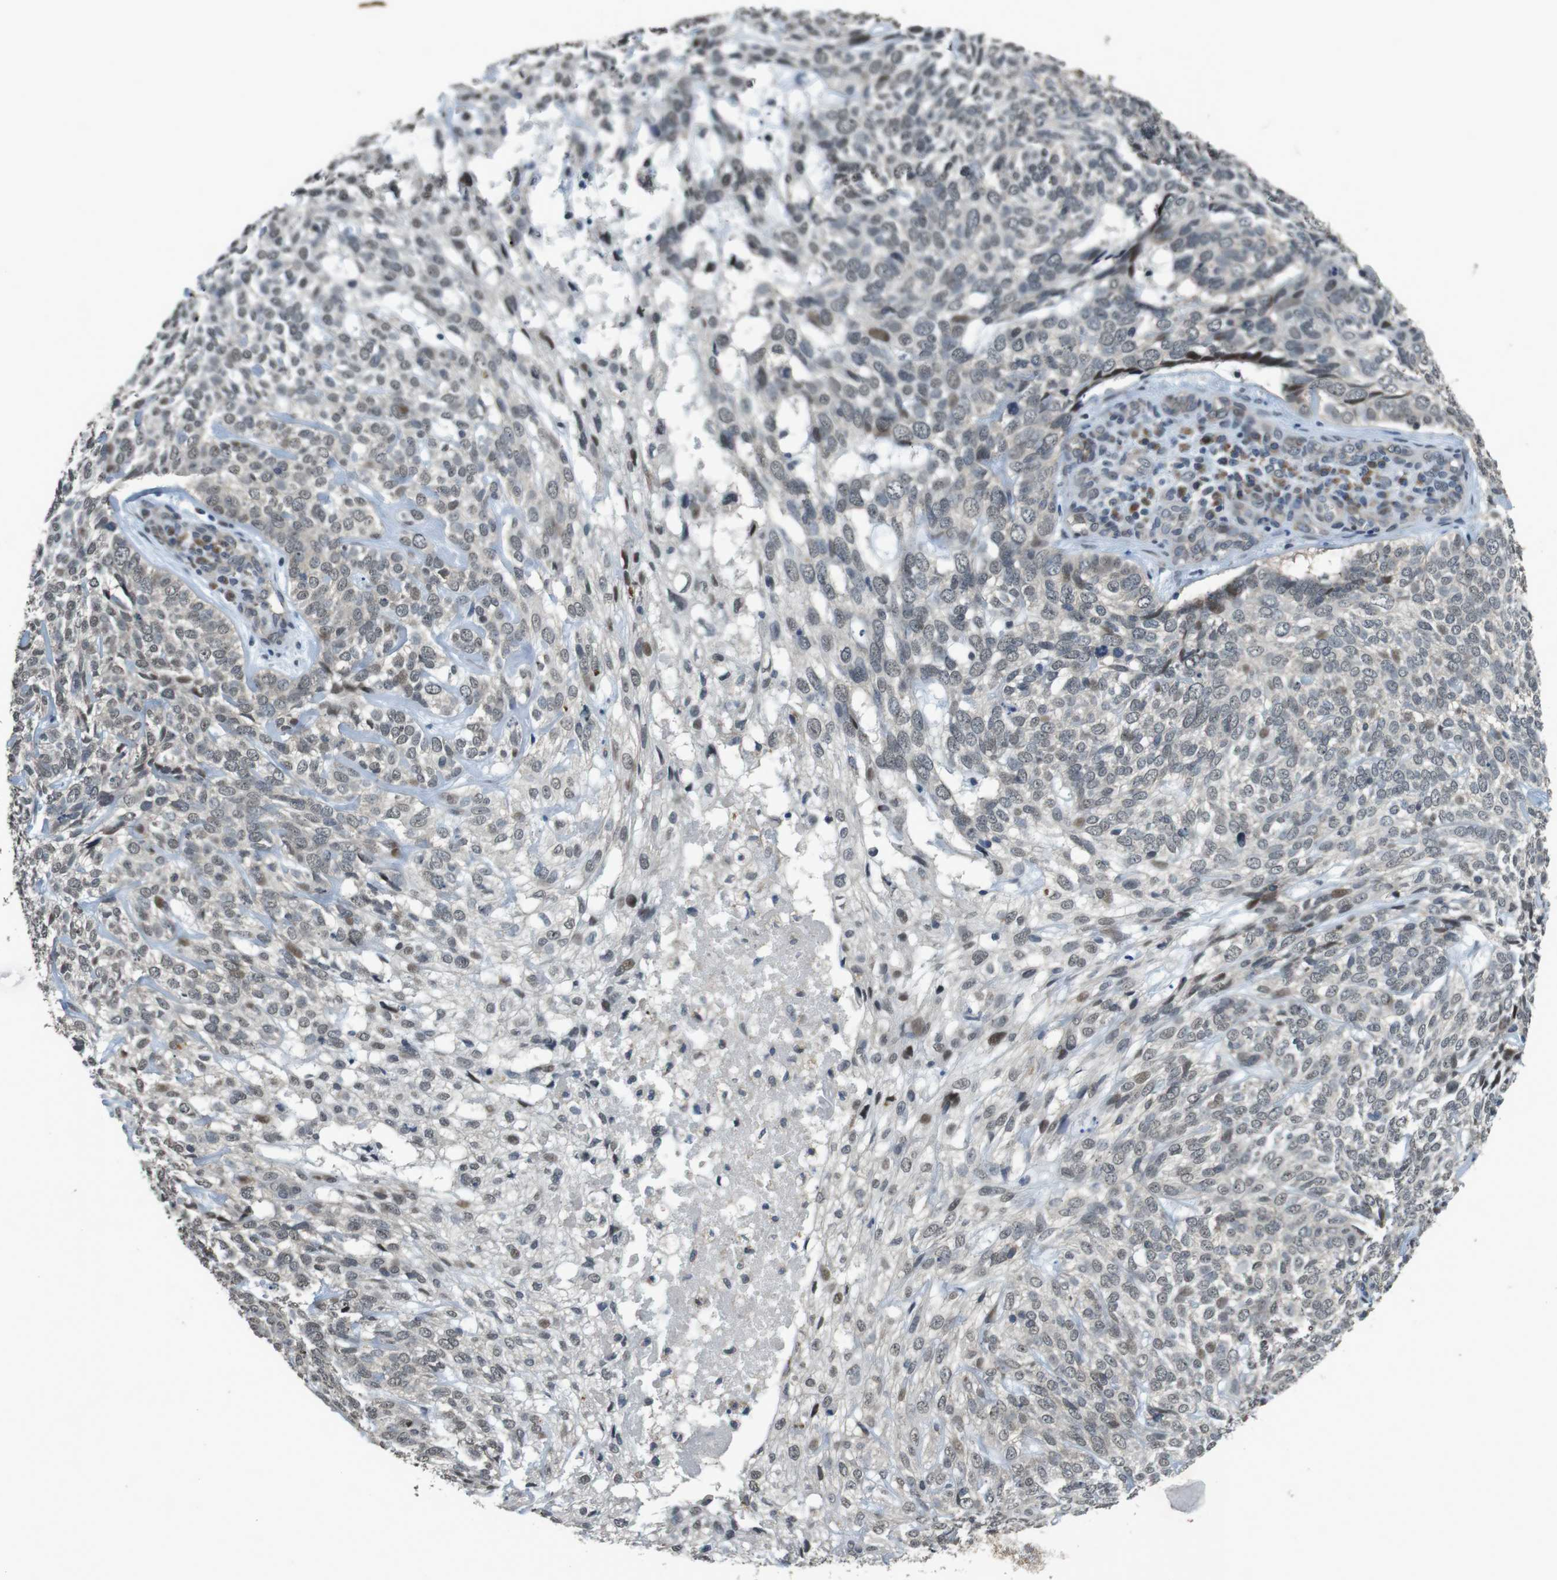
{"staining": {"intensity": "negative", "quantity": "none", "location": "none"}, "tissue": "skin cancer", "cell_type": "Tumor cells", "image_type": "cancer", "snomed": [{"axis": "morphology", "description": "Basal cell carcinoma"}, {"axis": "topography", "description": "Skin"}], "caption": "A histopathology image of human skin cancer (basal cell carcinoma) is negative for staining in tumor cells.", "gene": "CLDN7", "patient": {"sex": "male", "age": 72}}